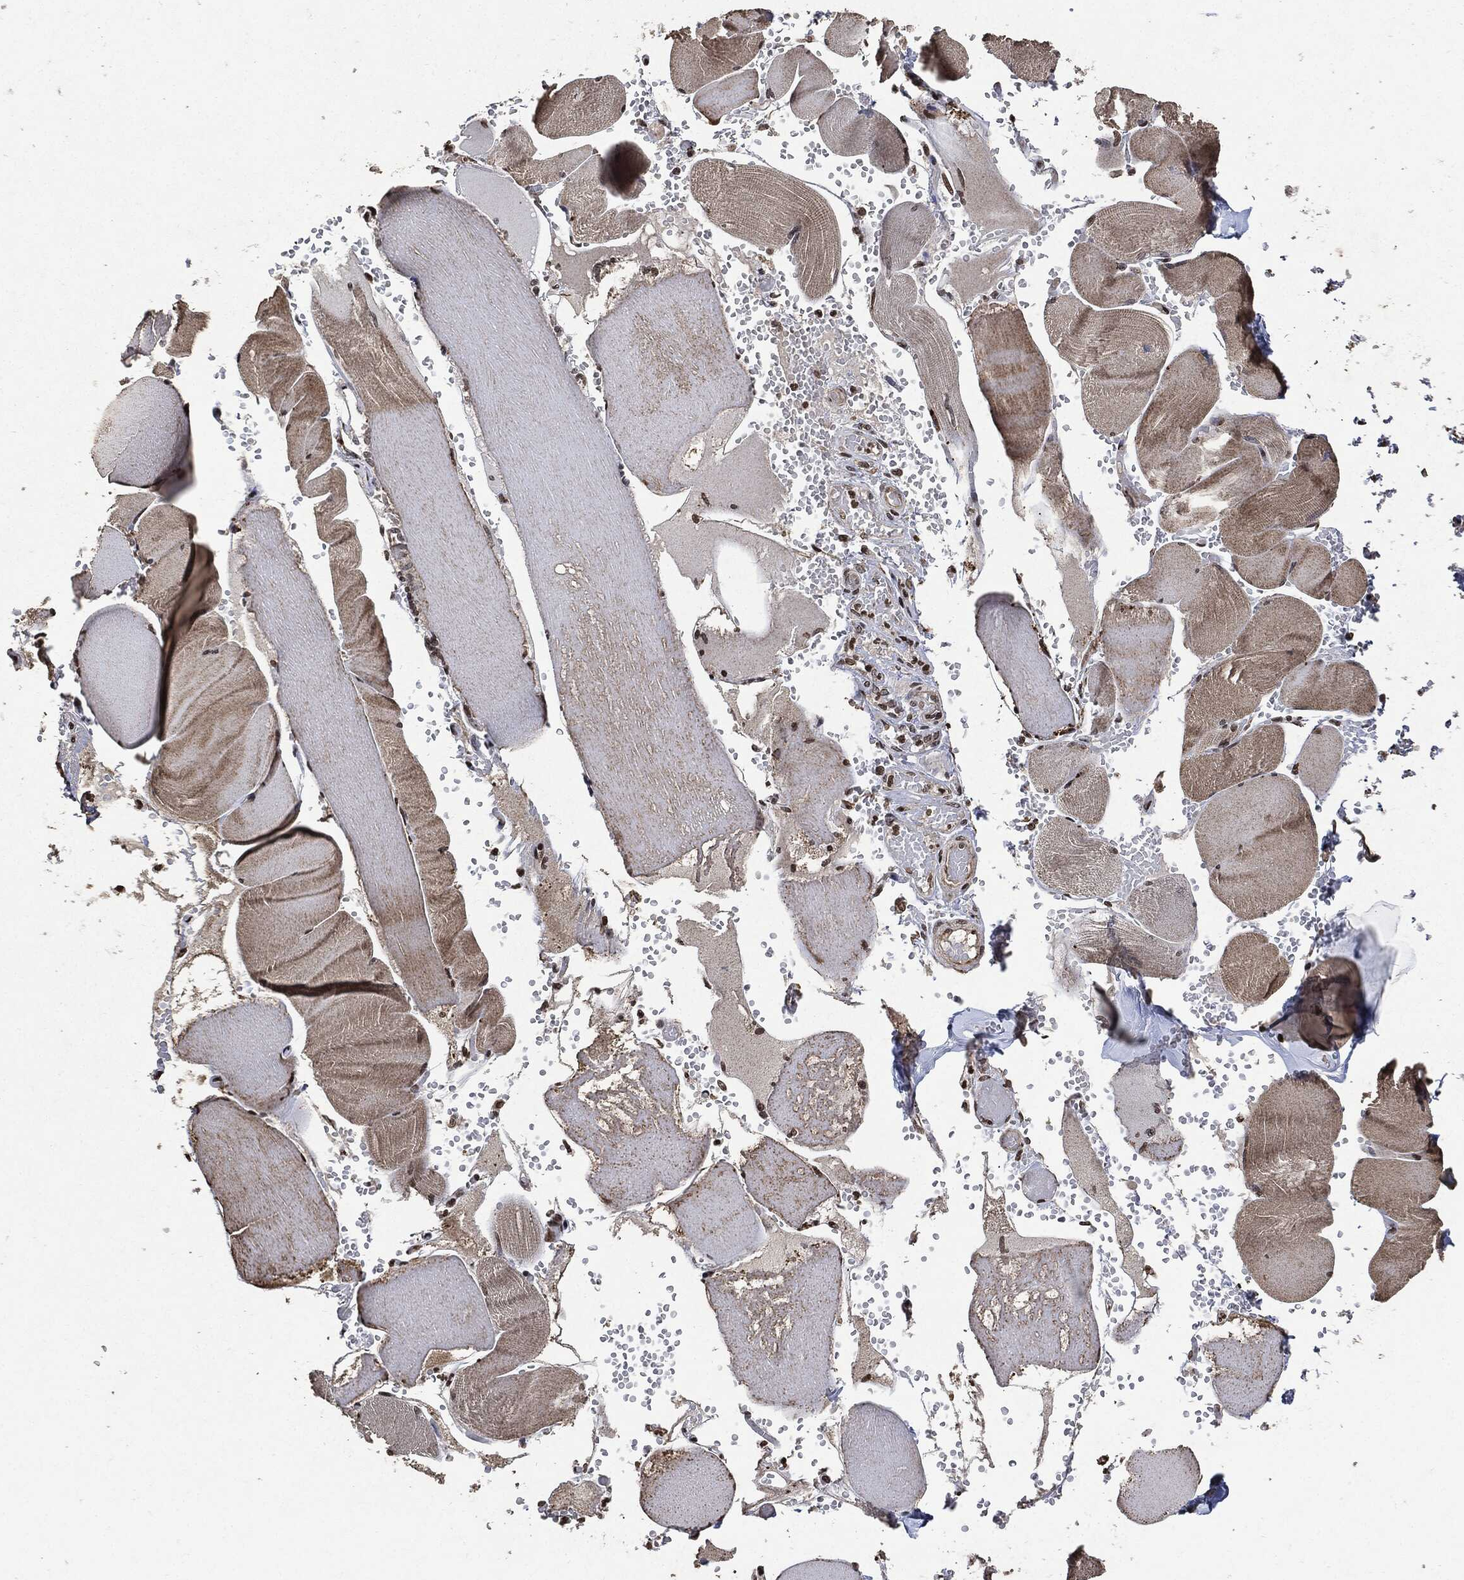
{"staining": {"intensity": "moderate", "quantity": "25%-75%", "location": "cytoplasmic/membranous,nuclear"}, "tissue": "skeletal muscle", "cell_type": "Myocytes", "image_type": "normal", "snomed": [{"axis": "morphology", "description": "Normal tissue, NOS"}, {"axis": "topography", "description": "Skeletal muscle"}], "caption": "Immunohistochemical staining of normal skeletal muscle reveals moderate cytoplasmic/membranous,nuclear protein staining in about 25%-75% of myocytes.", "gene": "JUN", "patient": {"sex": "male", "age": 56}}